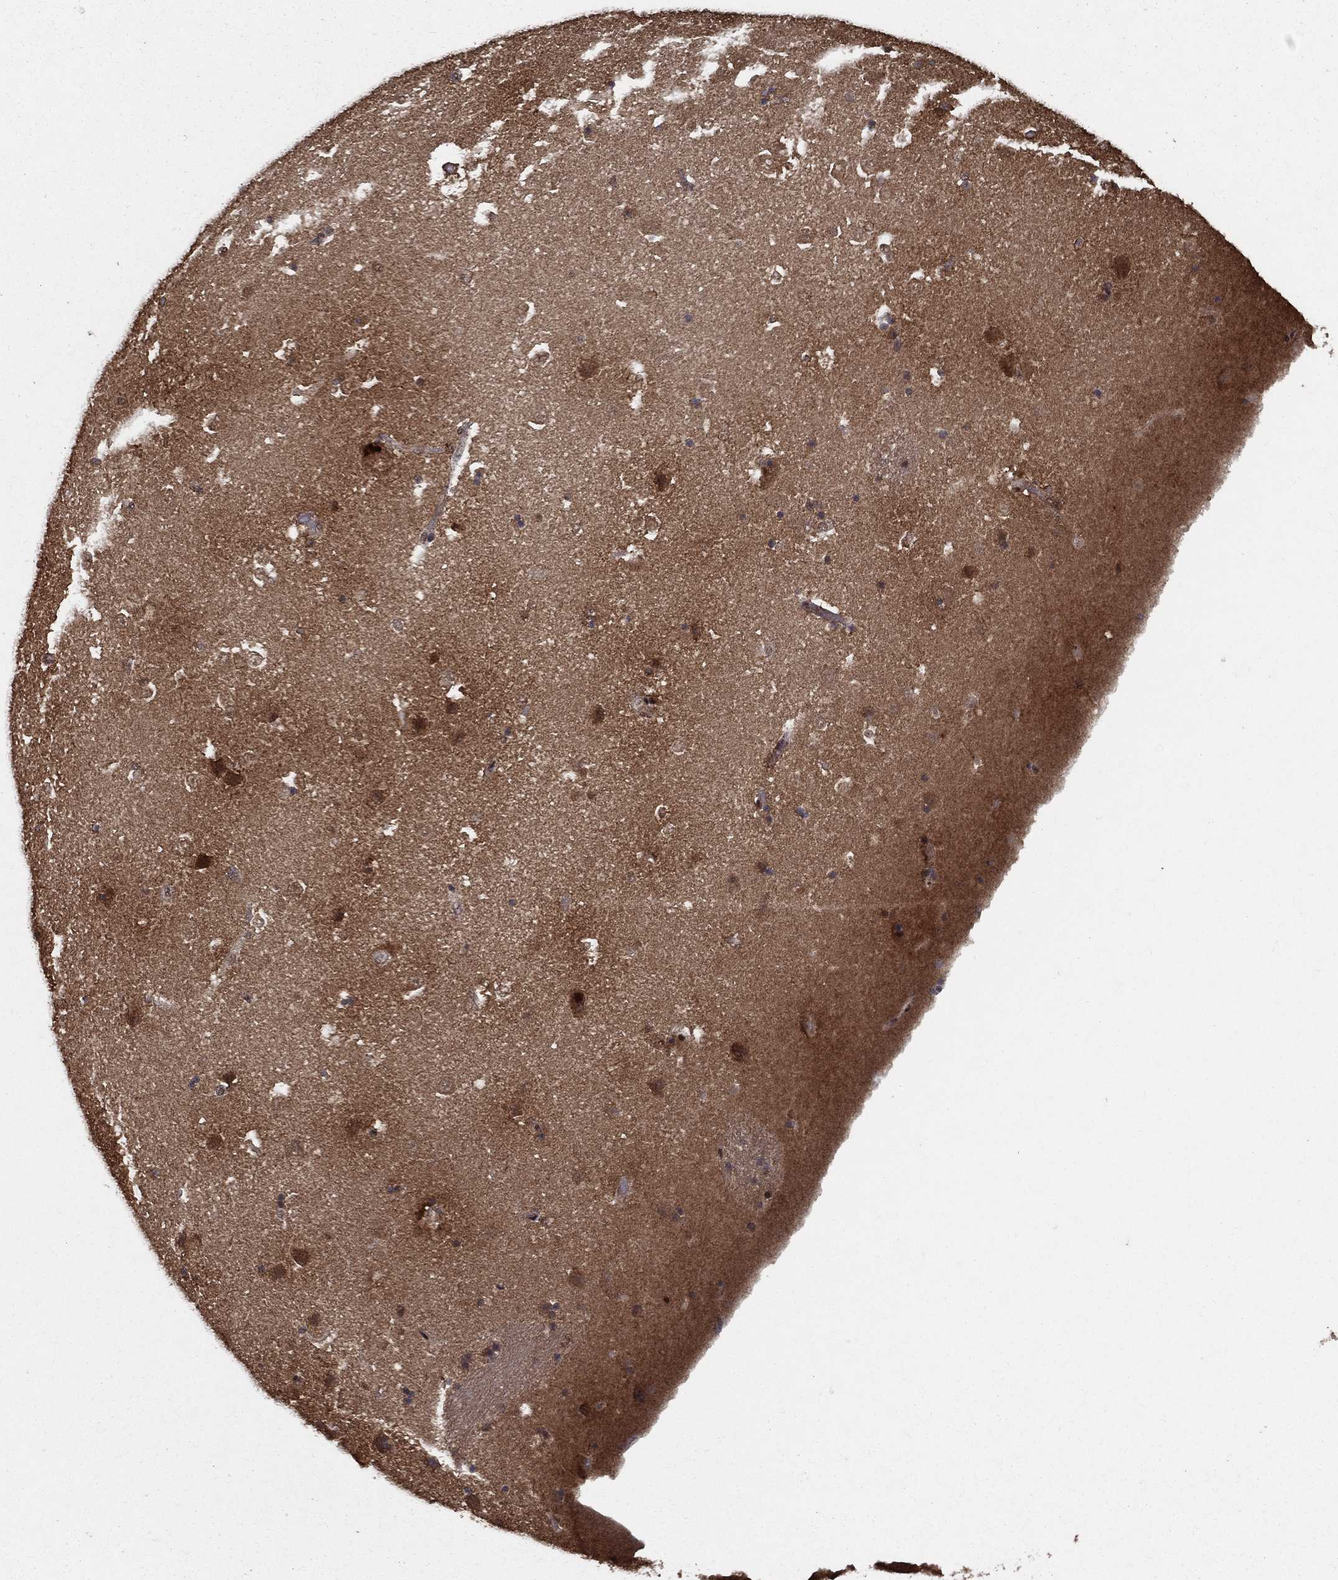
{"staining": {"intensity": "moderate", "quantity": "<25%", "location": "nuclear"}, "tissue": "caudate", "cell_type": "Glial cells", "image_type": "normal", "snomed": [{"axis": "morphology", "description": "Normal tissue, NOS"}, {"axis": "topography", "description": "Lateral ventricle wall"}], "caption": "An image of caudate stained for a protein shows moderate nuclear brown staining in glial cells. Nuclei are stained in blue.", "gene": "CARM1", "patient": {"sex": "male", "age": 51}}